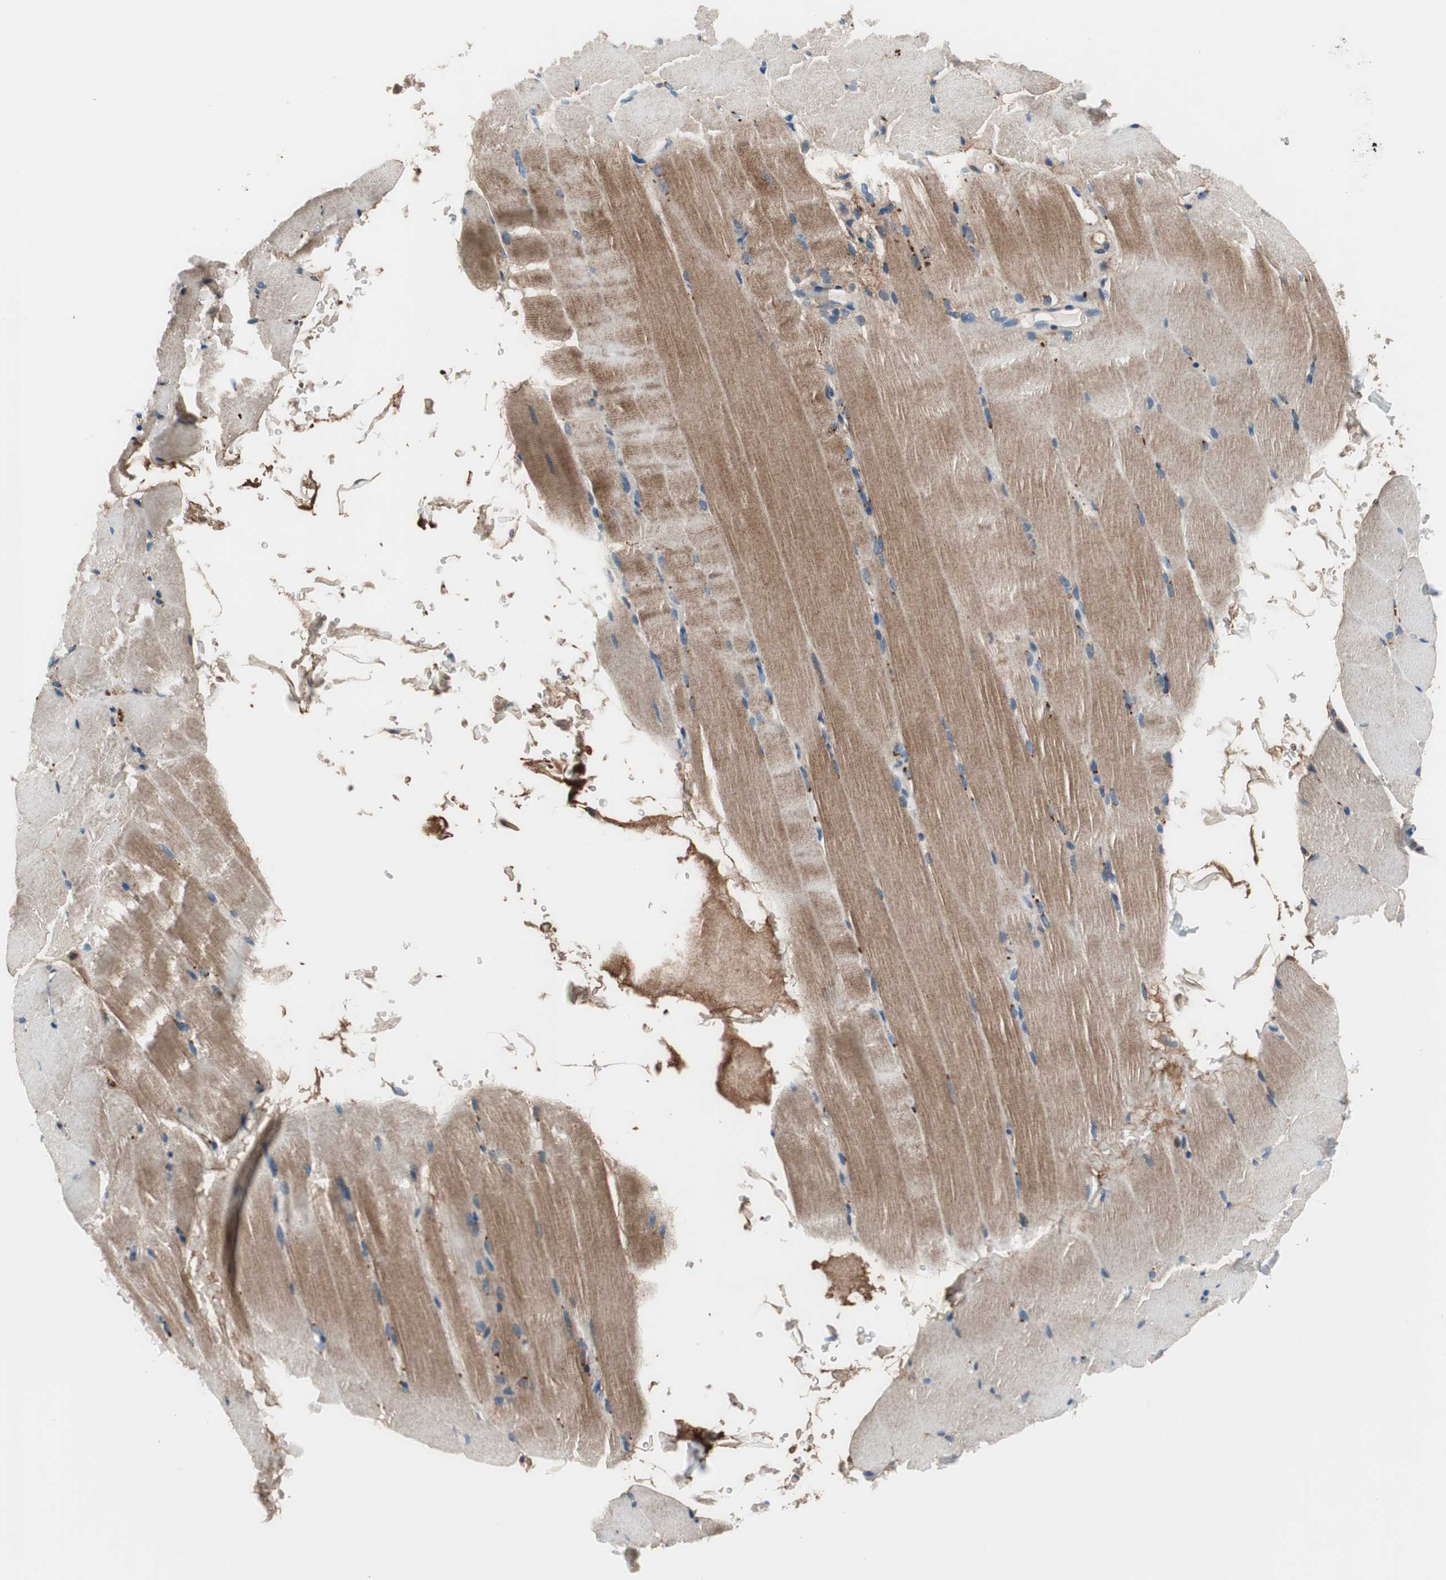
{"staining": {"intensity": "strong", "quantity": "25%-75%", "location": "cytoplasmic/membranous"}, "tissue": "skeletal muscle", "cell_type": "Myocytes", "image_type": "normal", "snomed": [{"axis": "morphology", "description": "Normal tissue, NOS"}, {"axis": "topography", "description": "Skin"}, {"axis": "topography", "description": "Skeletal muscle"}], "caption": "Strong cytoplasmic/membranous expression for a protein is seen in about 25%-75% of myocytes of unremarkable skeletal muscle using immunohistochemistry.", "gene": "PRDX2", "patient": {"sex": "male", "age": 83}}